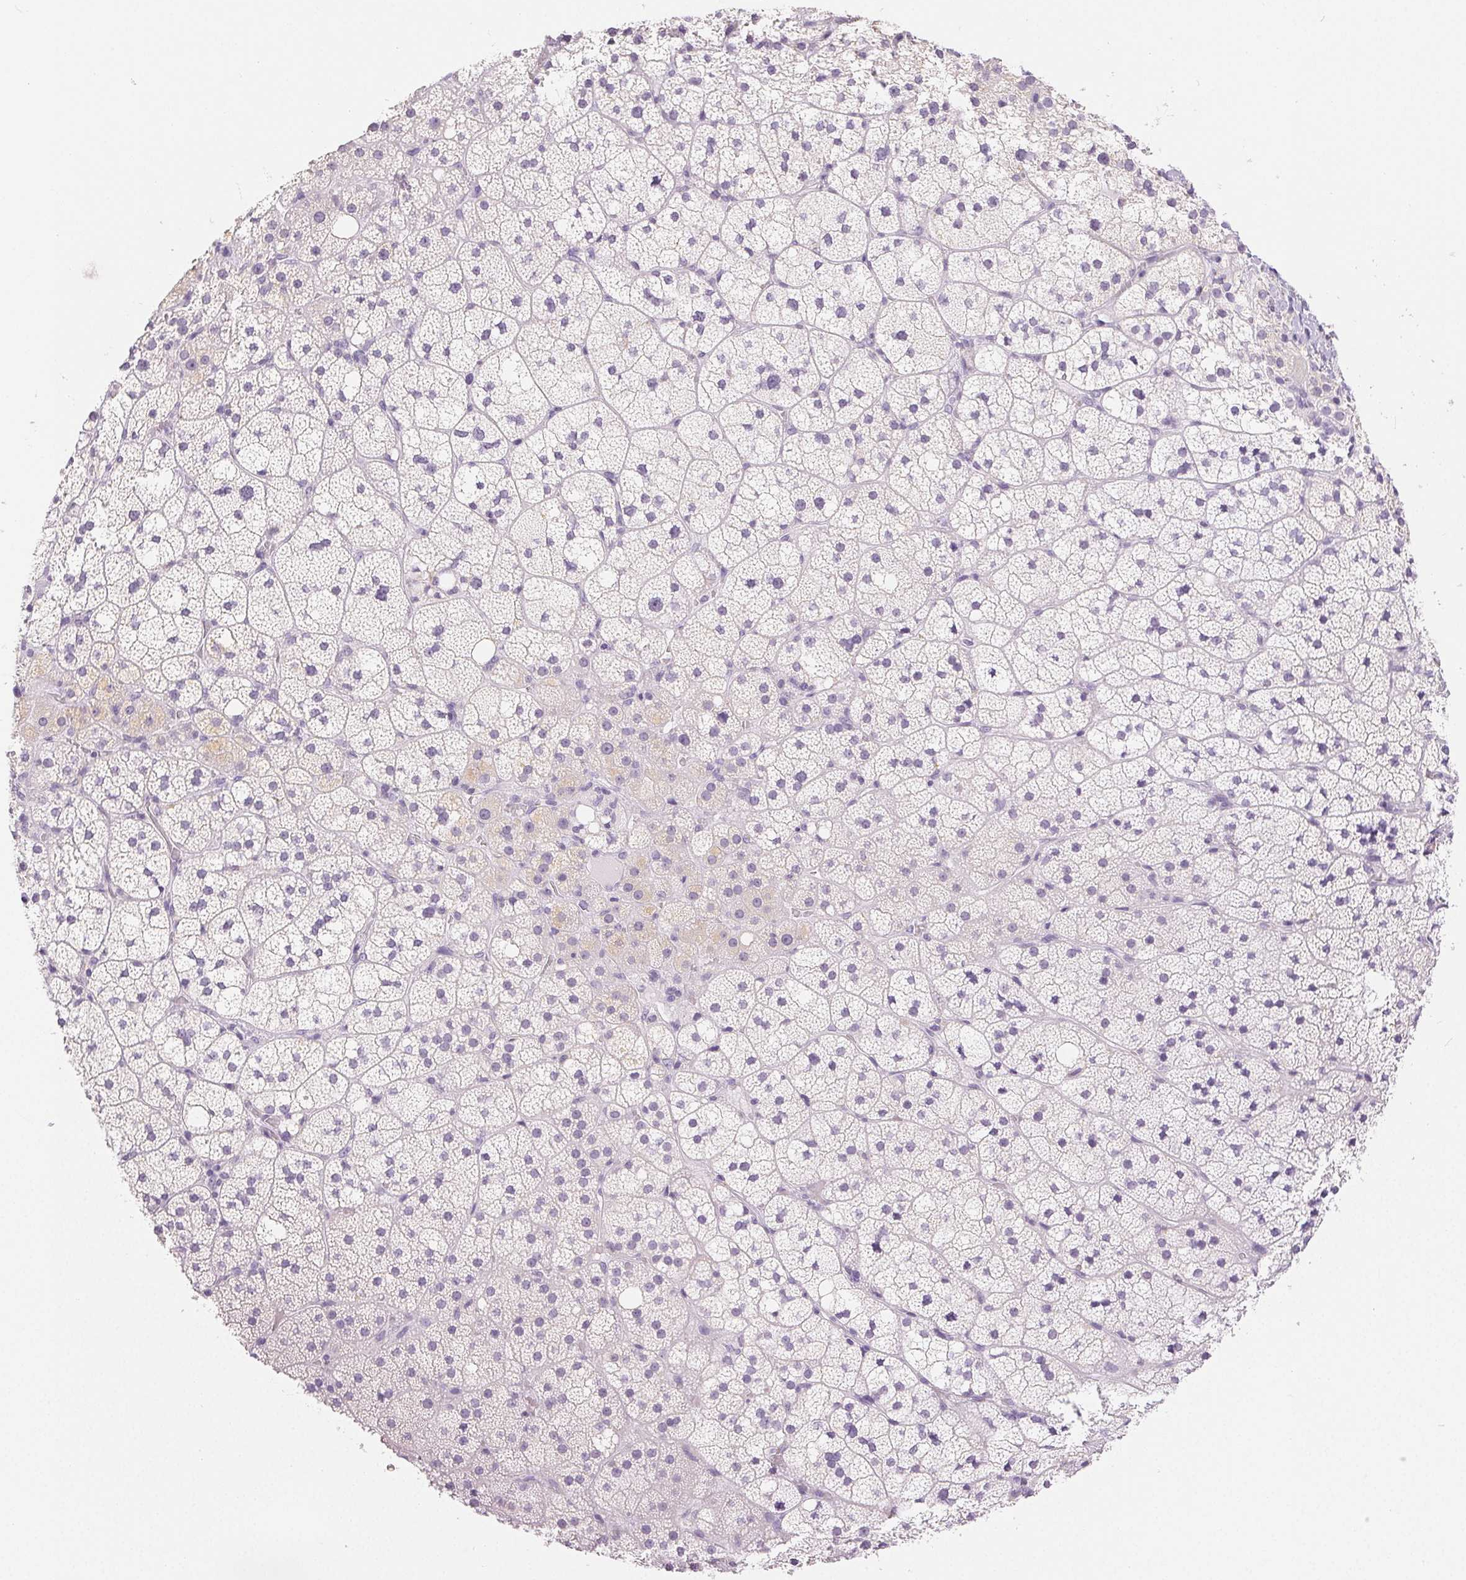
{"staining": {"intensity": "negative", "quantity": "none", "location": "none"}, "tissue": "adrenal gland", "cell_type": "Glandular cells", "image_type": "normal", "snomed": [{"axis": "morphology", "description": "Normal tissue, NOS"}, {"axis": "topography", "description": "Adrenal gland"}], "caption": "High power microscopy image of an immunohistochemistry image of unremarkable adrenal gland, revealing no significant staining in glandular cells.", "gene": "SLC5A2", "patient": {"sex": "male", "age": 53}}